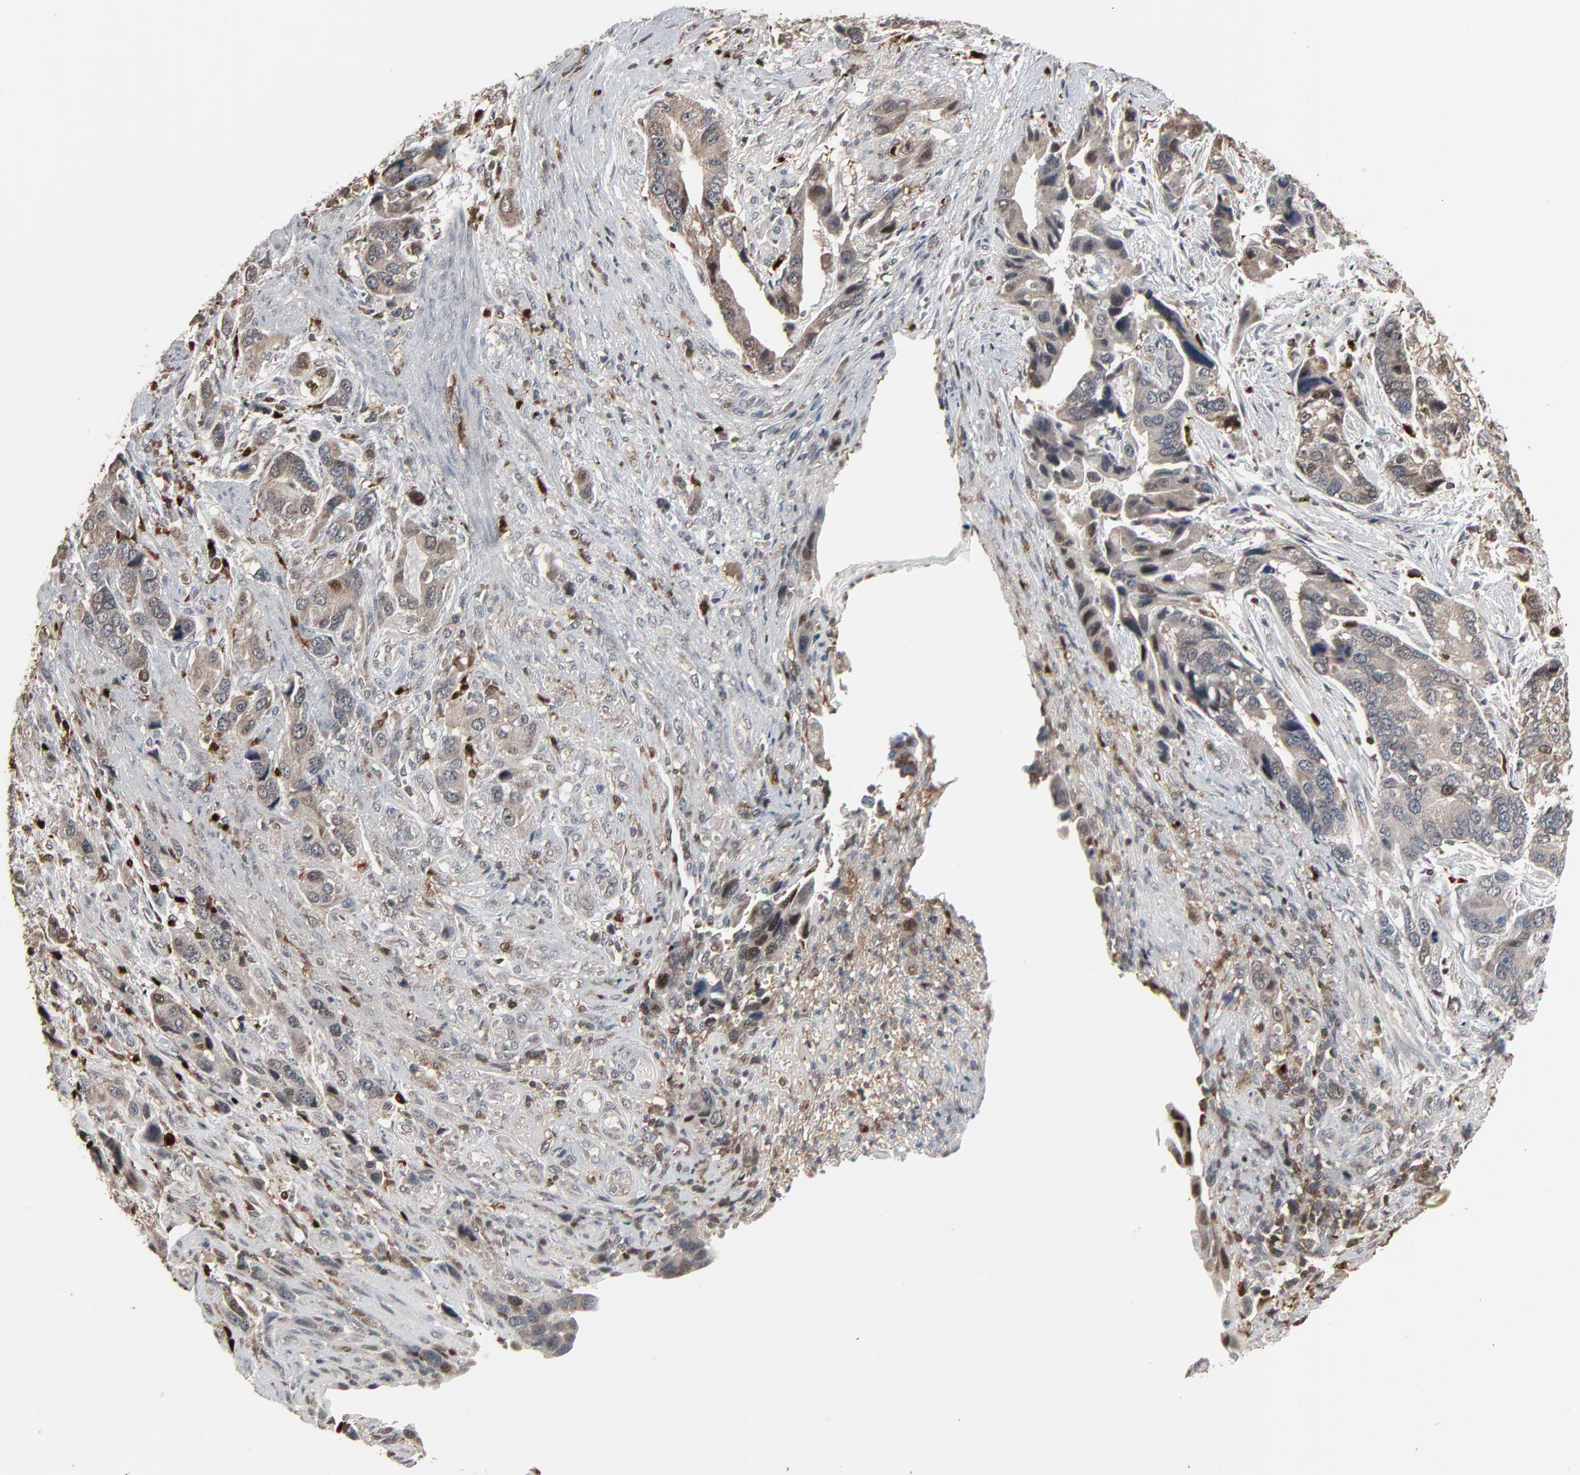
{"staining": {"intensity": "weak", "quantity": ">75%", "location": "cytoplasmic/membranous"}, "tissue": "stomach cancer", "cell_type": "Tumor cells", "image_type": "cancer", "snomed": [{"axis": "morphology", "description": "Adenocarcinoma, NOS"}, {"axis": "topography", "description": "Stomach, lower"}], "caption": "Stomach adenocarcinoma stained for a protein (brown) exhibits weak cytoplasmic/membranous positive expression in approximately >75% of tumor cells.", "gene": "DOCK8", "patient": {"sex": "female", "age": 93}}